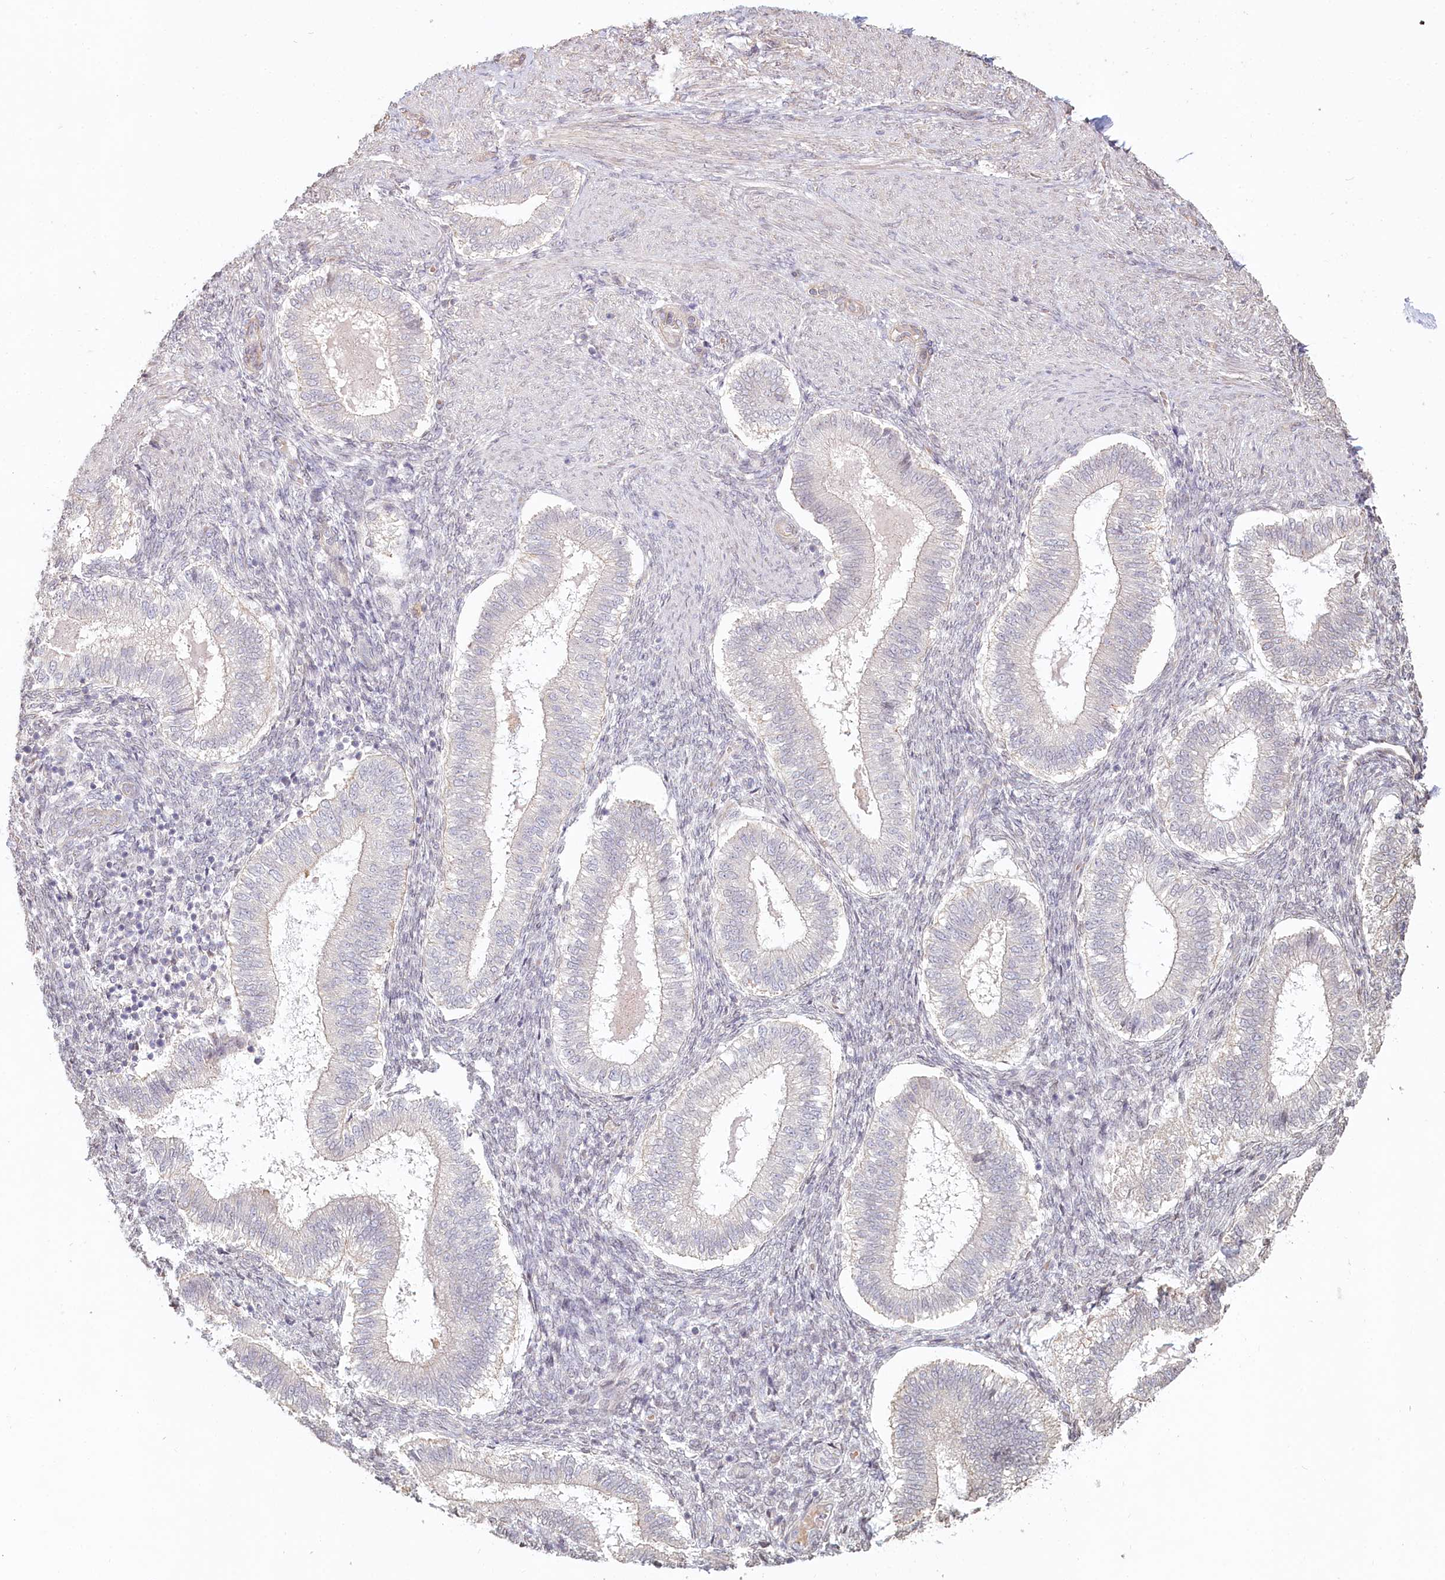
{"staining": {"intensity": "moderate", "quantity": "<25%", "location": "cytoplasmic/membranous"}, "tissue": "endometrium", "cell_type": "Cells in endometrial stroma", "image_type": "normal", "snomed": [{"axis": "morphology", "description": "Normal tissue, NOS"}, {"axis": "topography", "description": "Endometrium"}], "caption": "Moderate cytoplasmic/membranous protein expression is seen in about <25% of cells in endometrial stroma in endometrium.", "gene": "TCHP", "patient": {"sex": "female", "age": 25}}